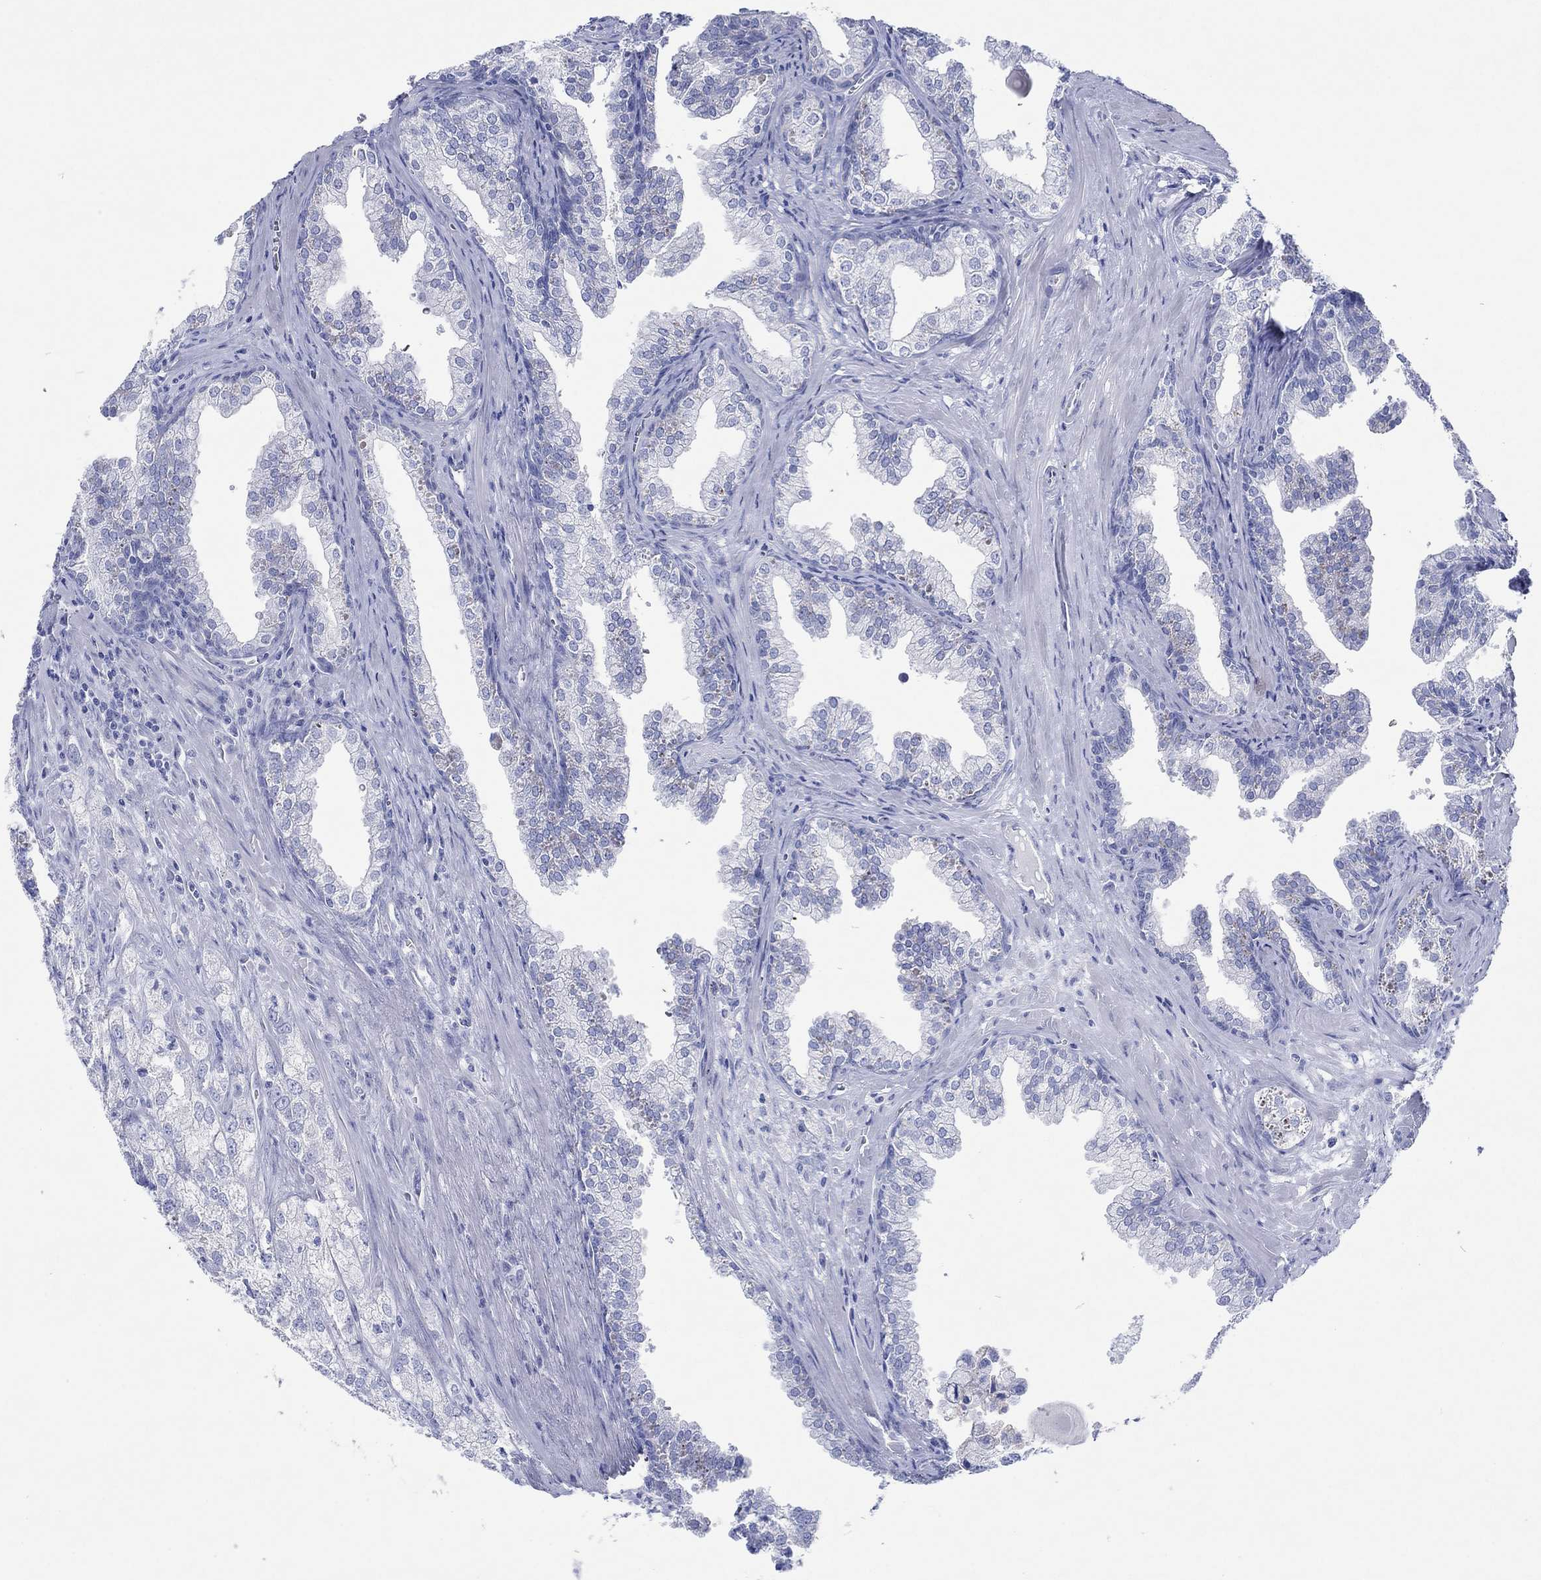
{"staining": {"intensity": "negative", "quantity": "none", "location": "none"}, "tissue": "prostate cancer", "cell_type": "Tumor cells", "image_type": "cancer", "snomed": [{"axis": "morphology", "description": "Adenocarcinoma, NOS"}, {"axis": "topography", "description": "Prostate"}], "caption": "High power microscopy micrograph of an IHC micrograph of prostate adenocarcinoma, revealing no significant positivity in tumor cells.", "gene": "HCRT", "patient": {"sex": "male", "age": 70}}